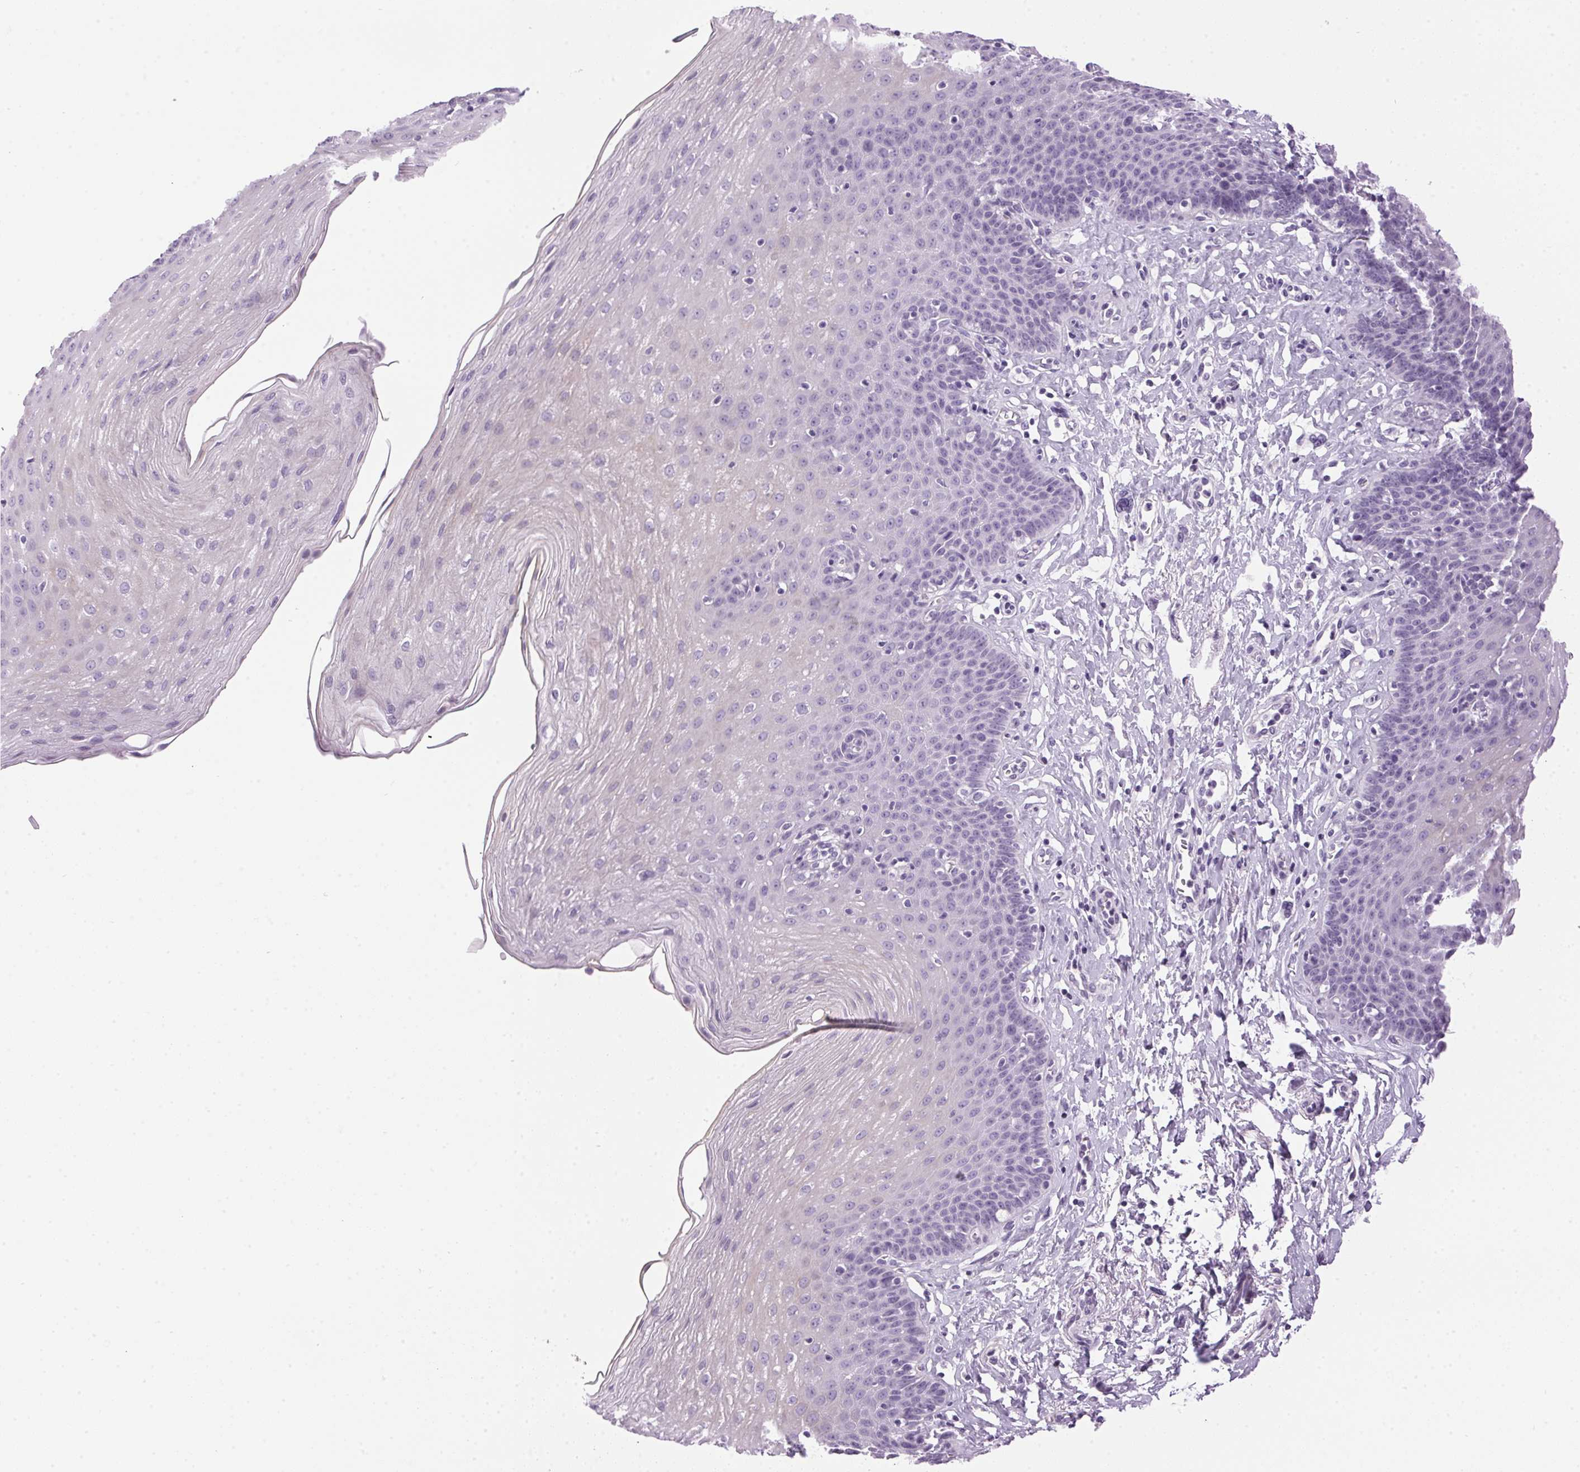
{"staining": {"intensity": "negative", "quantity": "none", "location": "none"}, "tissue": "esophagus", "cell_type": "Squamous epithelial cells", "image_type": "normal", "snomed": [{"axis": "morphology", "description": "Normal tissue, NOS"}, {"axis": "topography", "description": "Esophagus"}], "caption": "A high-resolution photomicrograph shows immunohistochemistry (IHC) staining of benign esophagus, which shows no significant staining in squamous epithelial cells.", "gene": "SP7", "patient": {"sex": "female", "age": 81}}